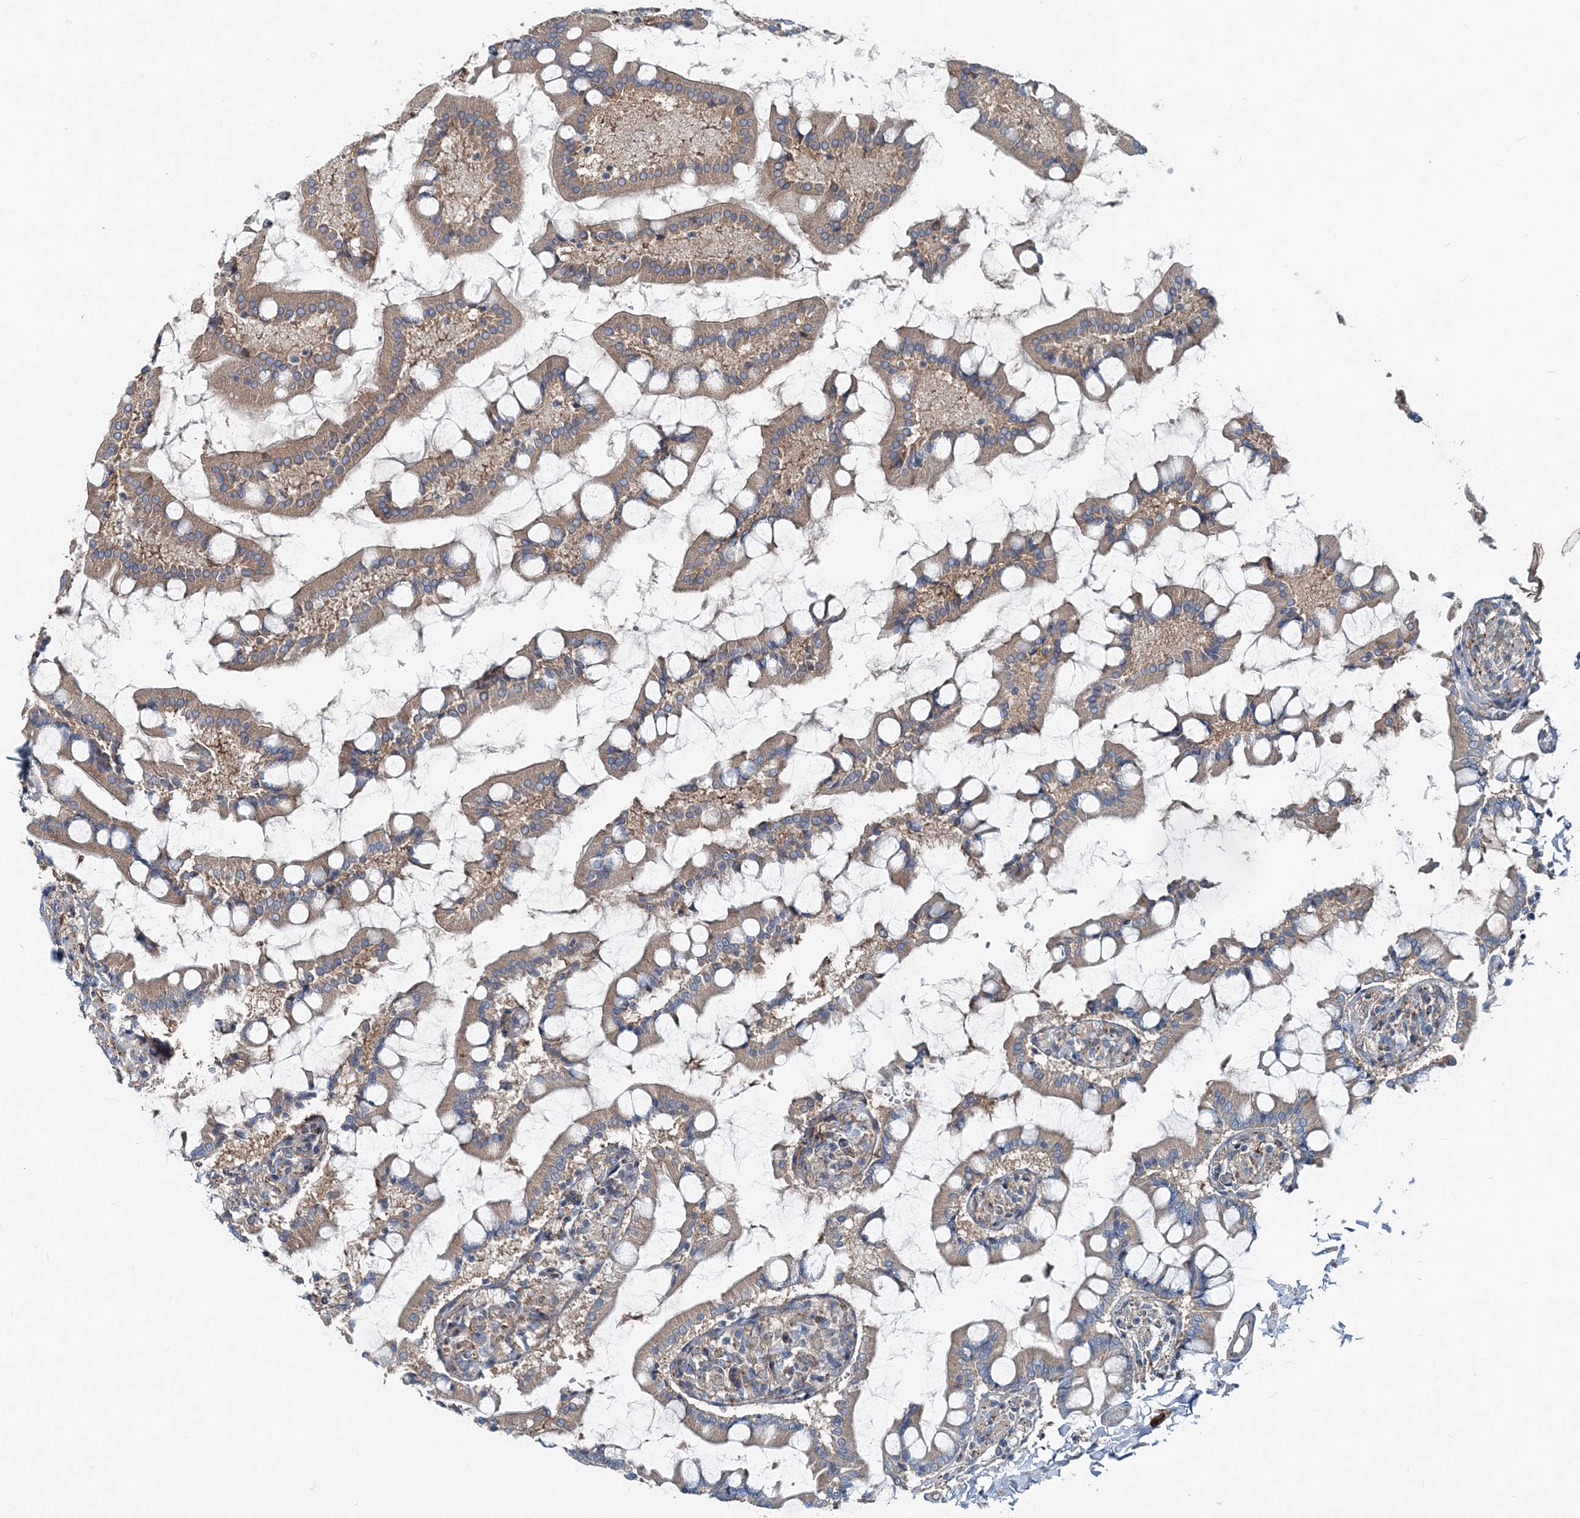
{"staining": {"intensity": "moderate", "quantity": ">75%", "location": "cytoplasmic/membranous"}, "tissue": "small intestine", "cell_type": "Glandular cells", "image_type": "normal", "snomed": [{"axis": "morphology", "description": "Normal tissue, NOS"}, {"axis": "topography", "description": "Small intestine"}], "caption": "Human small intestine stained with a protein marker displays moderate staining in glandular cells.", "gene": "MPHOSPH9", "patient": {"sex": "male", "age": 41}}